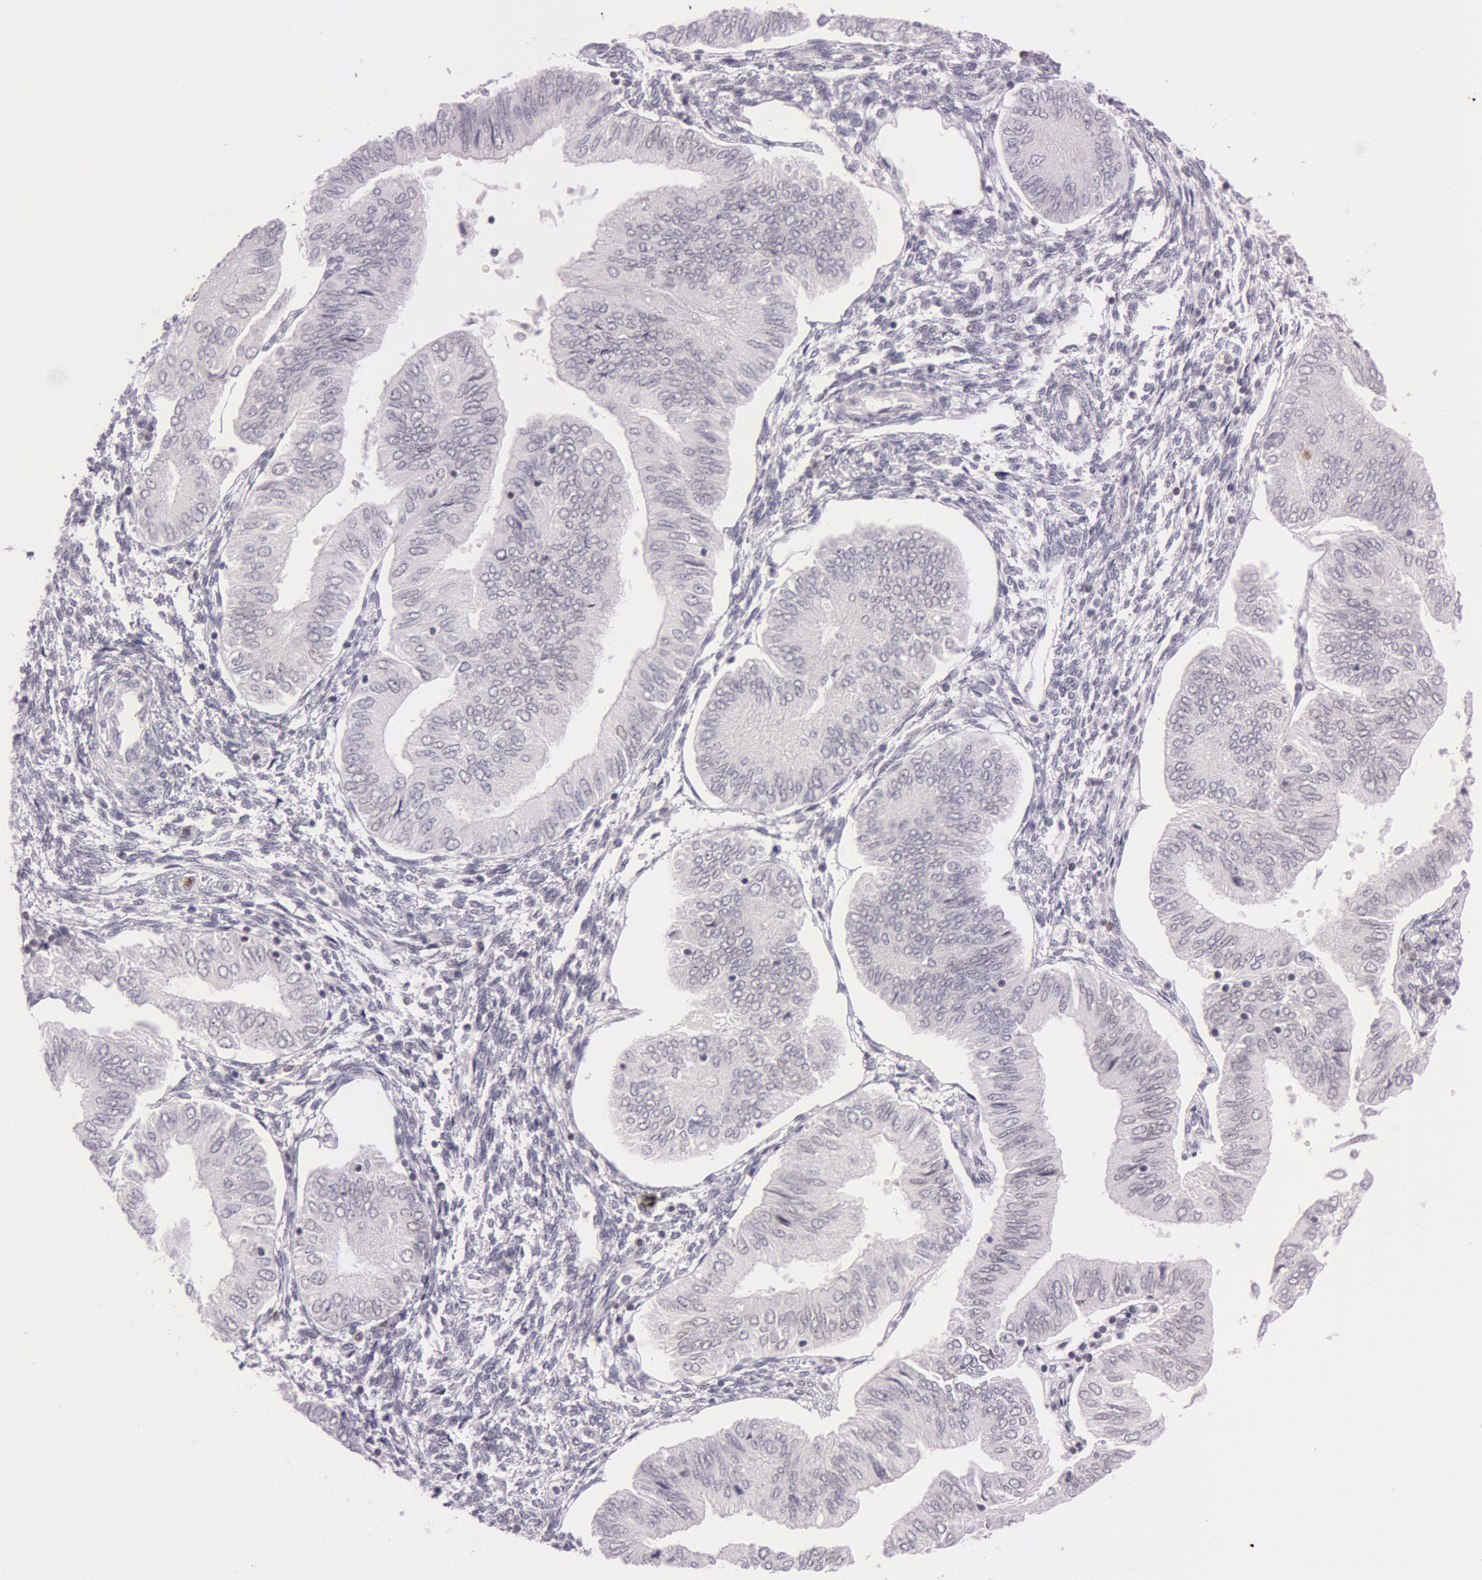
{"staining": {"intensity": "negative", "quantity": "none", "location": "none"}, "tissue": "endometrial cancer", "cell_type": "Tumor cells", "image_type": "cancer", "snomed": [{"axis": "morphology", "description": "Adenocarcinoma, NOS"}, {"axis": "topography", "description": "Endometrium"}], "caption": "Tumor cells are negative for protein expression in human adenocarcinoma (endometrial). (Brightfield microscopy of DAB IHC at high magnification).", "gene": "FBL", "patient": {"sex": "female", "age": 51}}